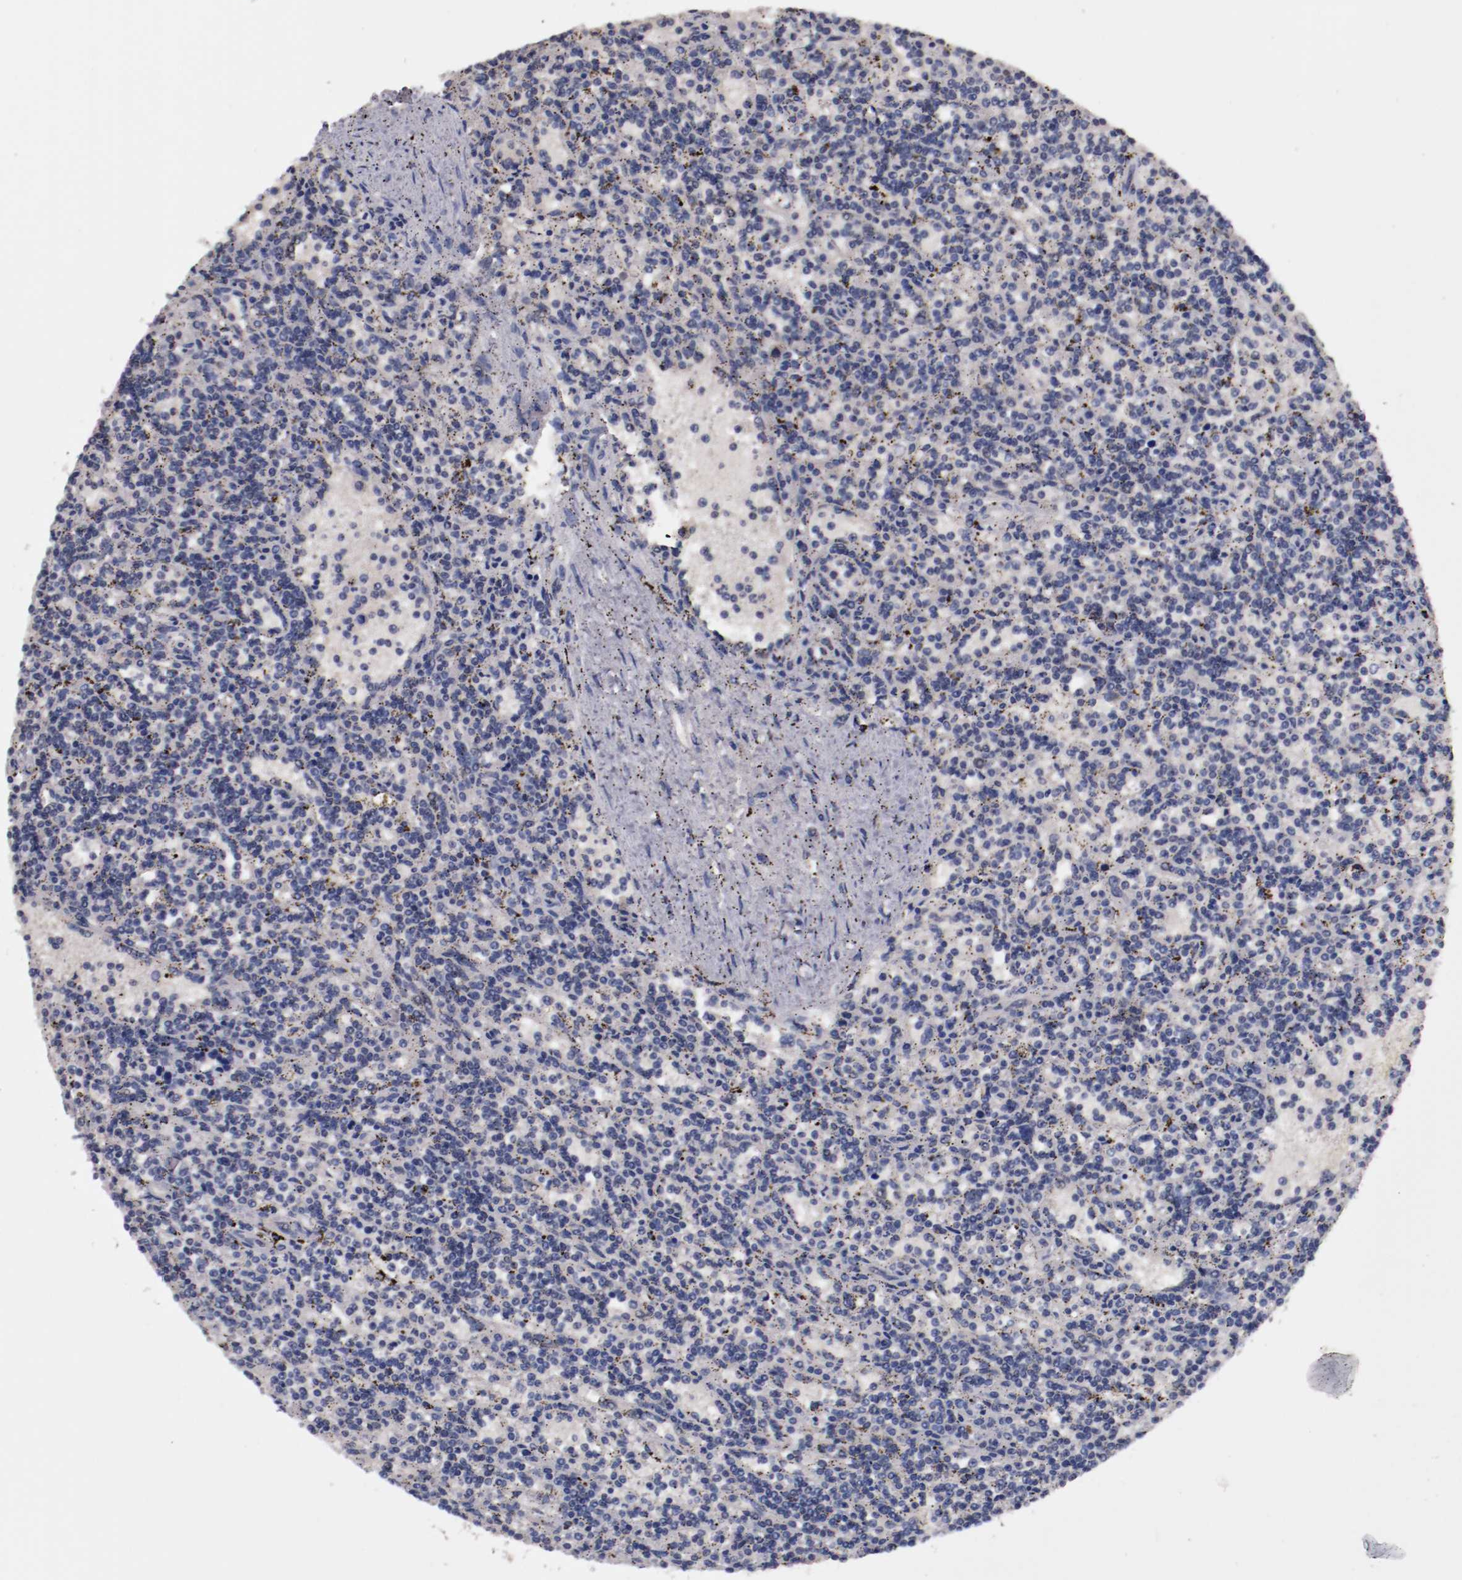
{"staining": {"intensity": "negative", "quantity": "none", "location": "none"}, "tissue": "lymphoma", "cell_type": "Tumor cells", "image_type": "cancer", "snomed": [{"axis": "morphology", "description": "Malignant lymphoma, non-Hodgkin's type, Low grade"}, {"axis": "topography", "description": "Spleen"}], "caption": "A high-resolution histopathology image shows immunohistochemistry staining of malignant lymphoma, non-Hodgkin's type (low-grade), which reveals no significant positivity in tumor cells.", "gene": "FAM81A", "patient": {"sex": "male", "age": 73}}